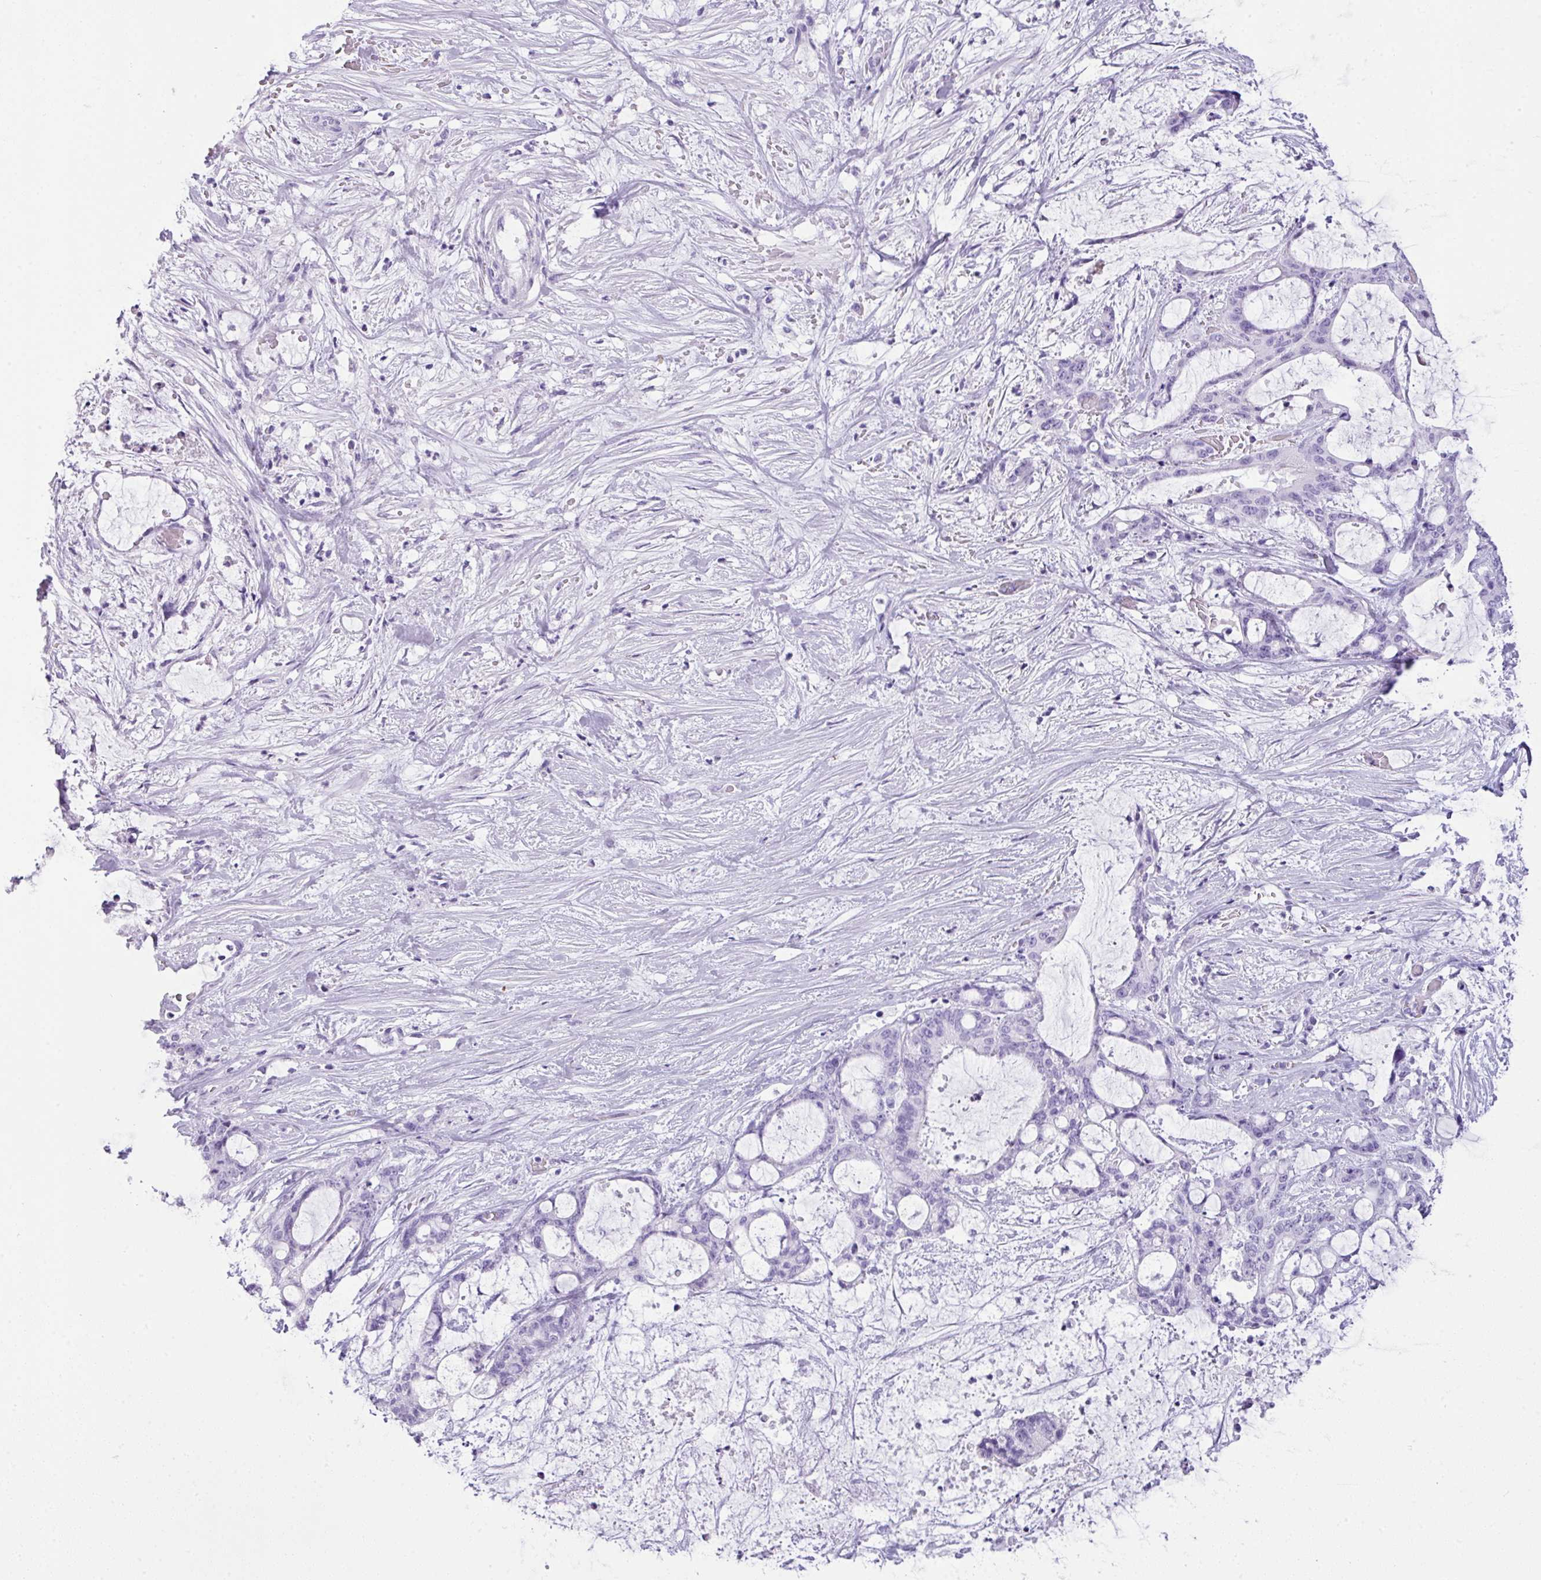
{"staining": {"intensity": "negative", "quantity": "none", "location": "none"}, "tissue": "liver cancer", "cell_type": "Tumor cells", "image_type": "cancer", "snomed": [{"axis": "morphology", "description": "Normal tissue, NOS"}, {"axis": "morphology", "description": "Cholangiocarcinoma"}, {"axis": "topography", "description": "Liver"}, {"axis": "topography", "description": "Peripheral nerve tissue"}], "caption": "This micrograph is of liver cancer stained with immunohistochemistry to label a protein in brown with the nuclei are counter-stained blue. There is no positivity in tumor cells.", "gene": "TNP1", "patient": {"sex": "female", "age": 73}}